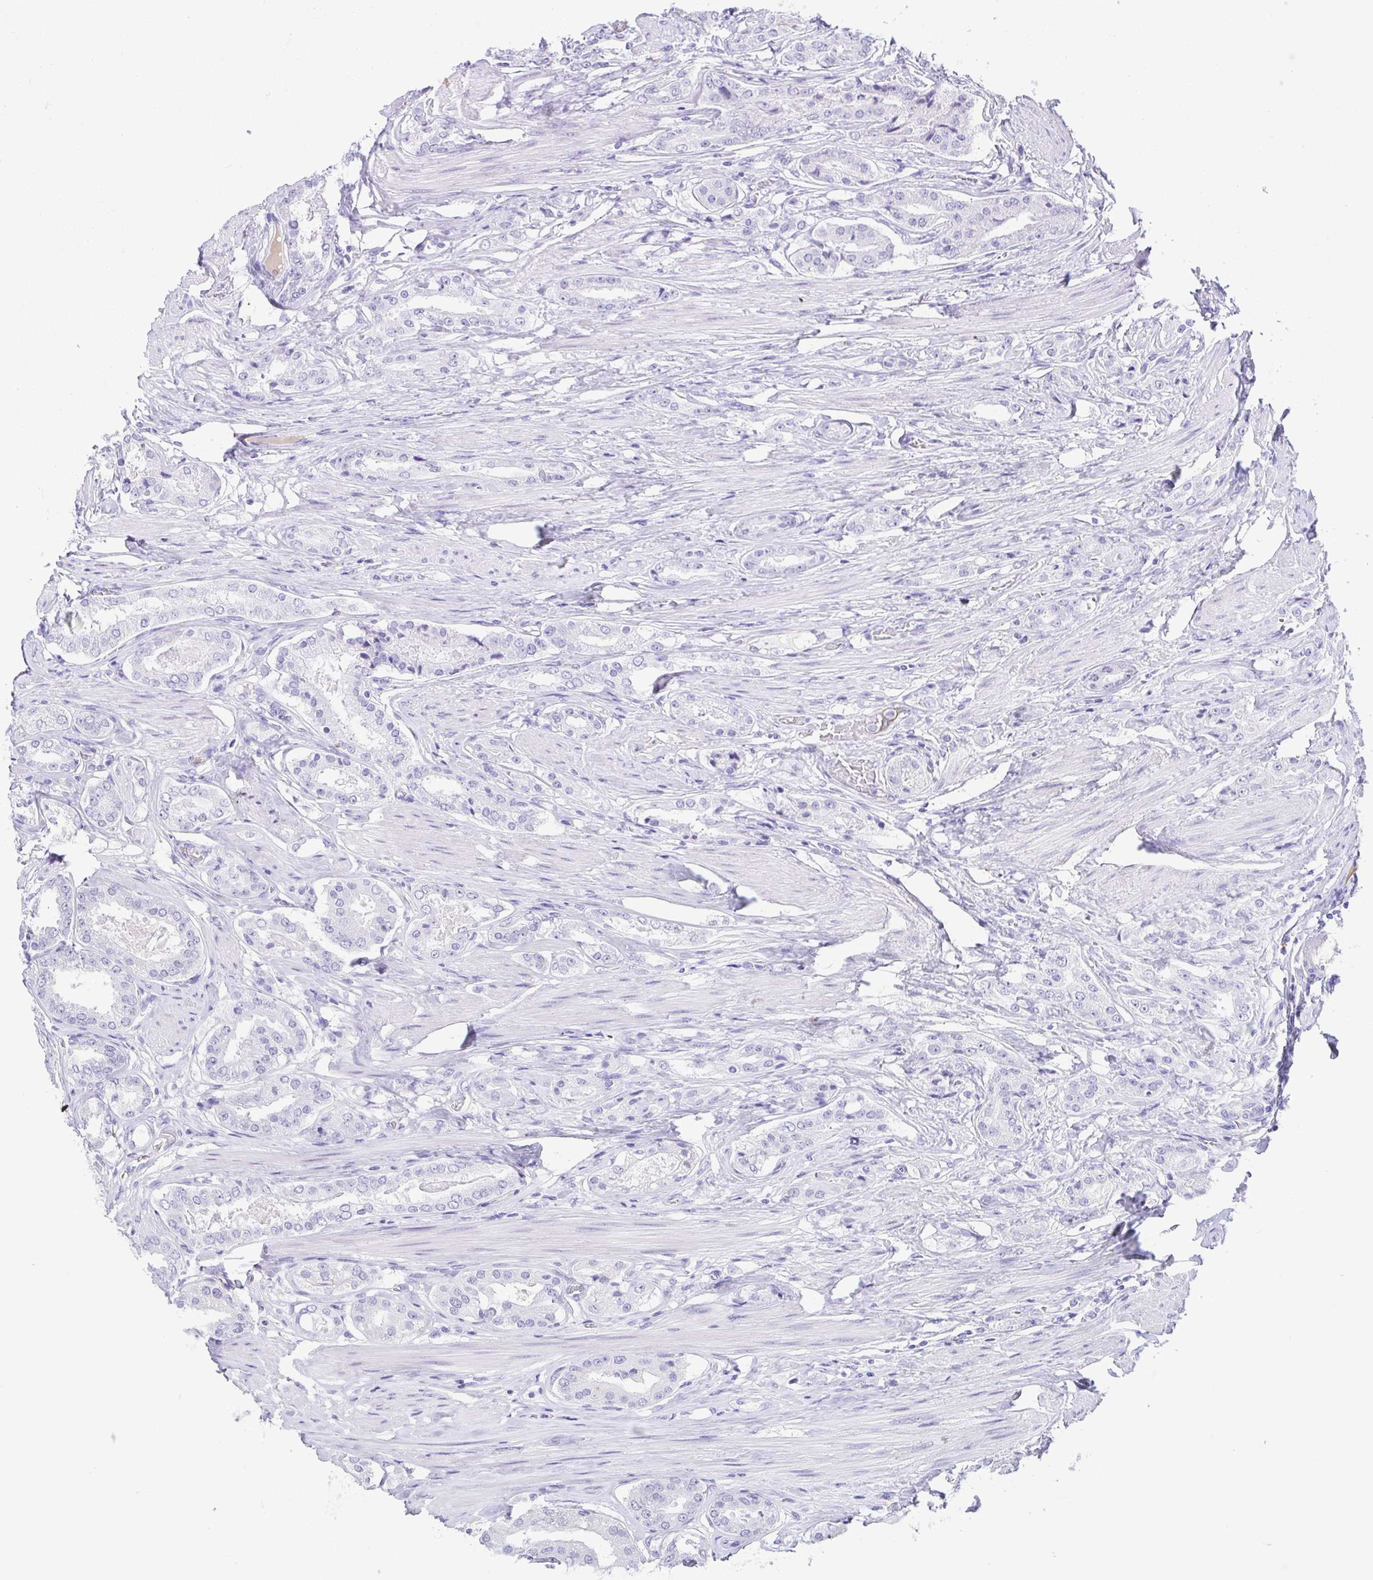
{"staining": {"intensity": "negative", "quantity": "none", "location": "none"}, "tissue": "prostate cancer", "cell_type": "Tumor cells", "image_type": "cancer", "snomed": [{"axis": "morphology", "description": "Adenocarcinoma, High grade"}, {"axis": "topography", "description": "Prostate"}], "caption": "Immunohistochemistry (IHC) of prostate cancer (adenocarcinoma (high-grade)) reveals no expression in tumor cells.", "gene": "SPATA4", "patient": {"sex": "male", "age": 63}}